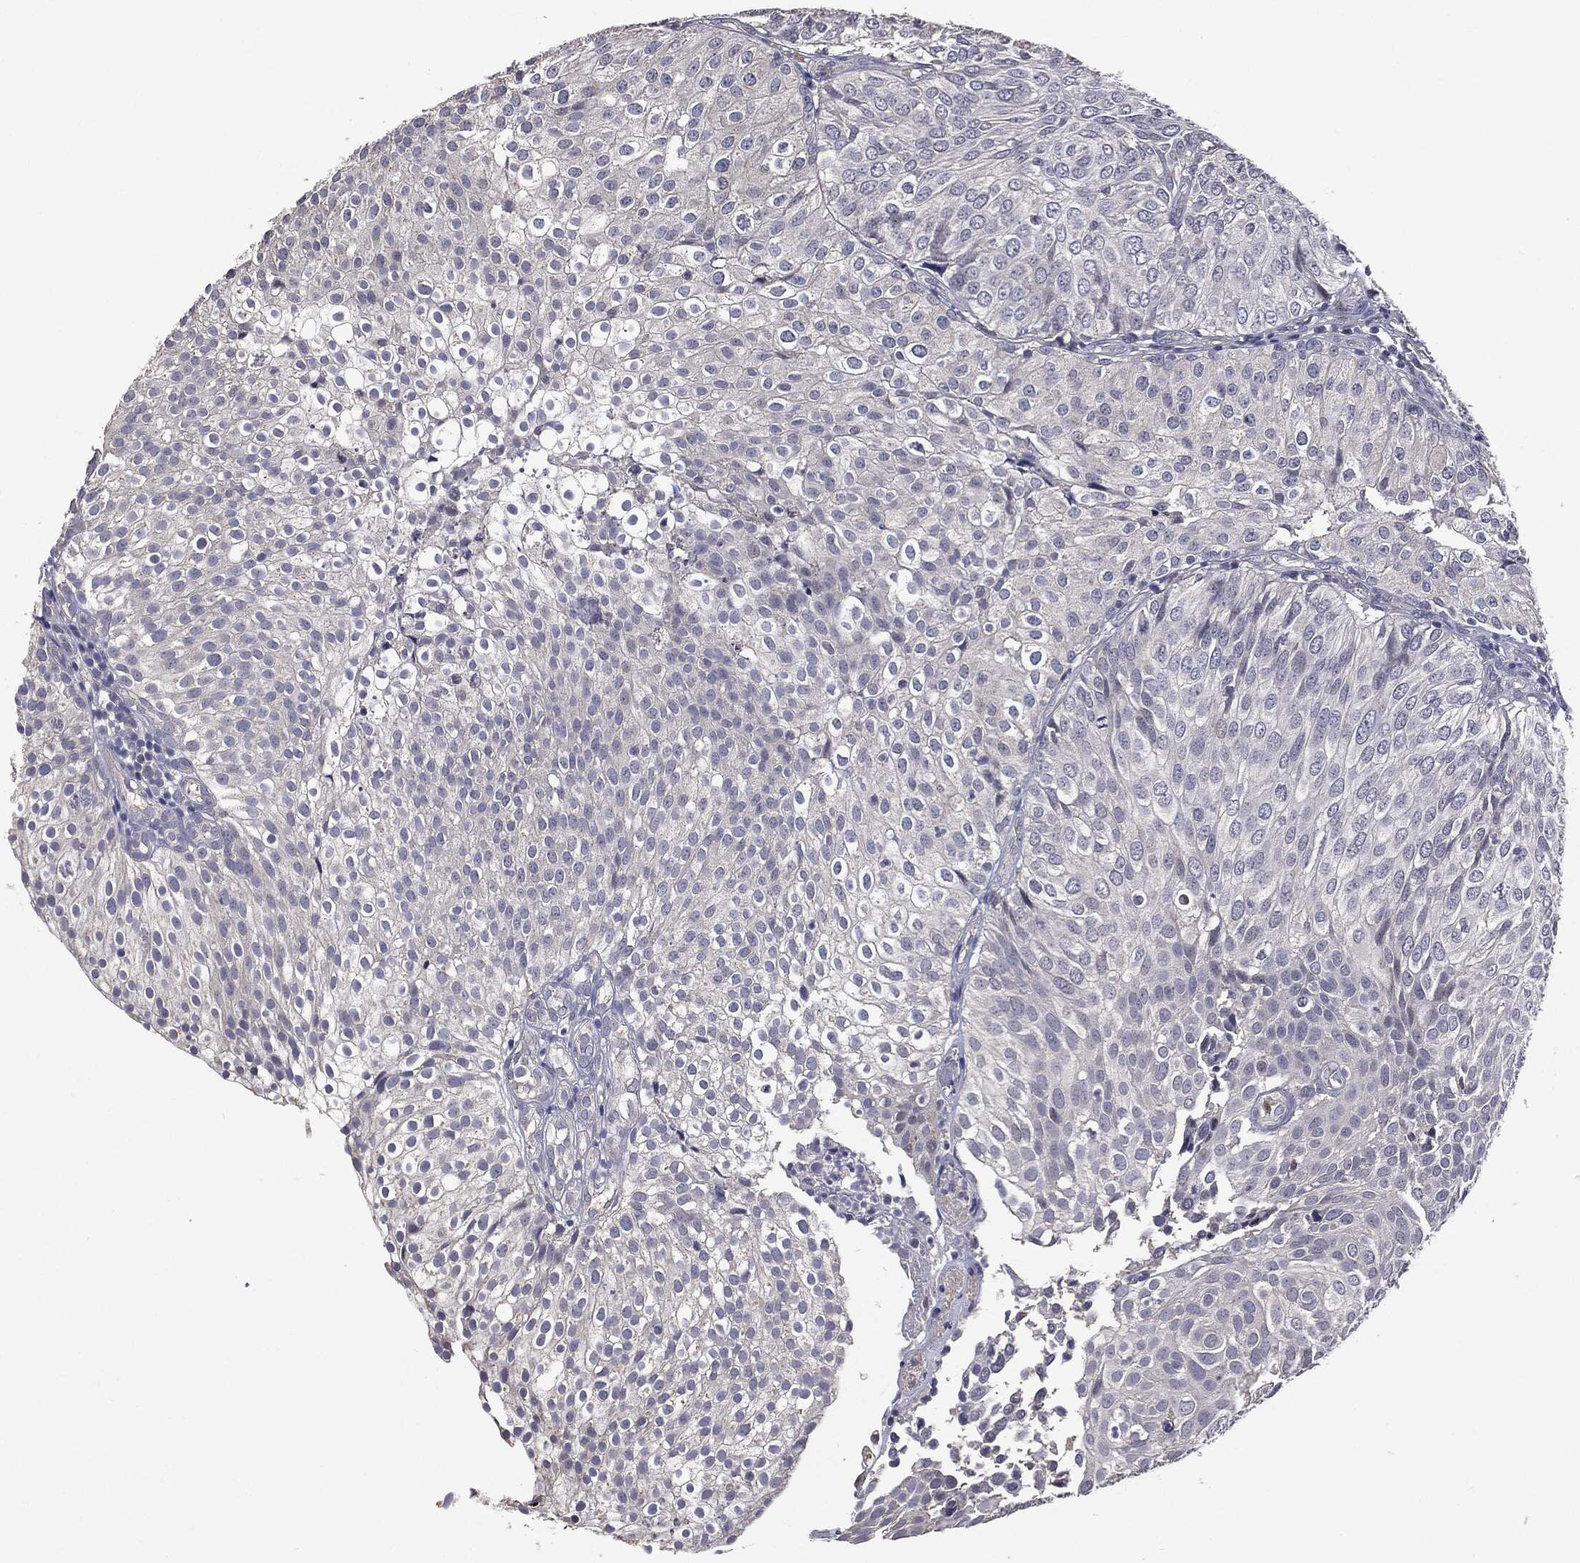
{"staining": {"intensity": "negative", "quantity": "none", "location": "none"}, "tissue": "urothelial cancer", "cell_type": "Tumor cells", "image_type": "cancer", "snomed": [{"axis": "morphology", "description": "Urothelial carcinoma, High grade"}, {"axis": "topography", "description": "Urinary bladder"}], "caption": "Immunohistochemistry (IHC) image of urothelial cancer stained for a protein (brown), which displays no positivity in tumor cells.", "gene": "MTOR", "patient": {"sex": "female", "age": 79}}